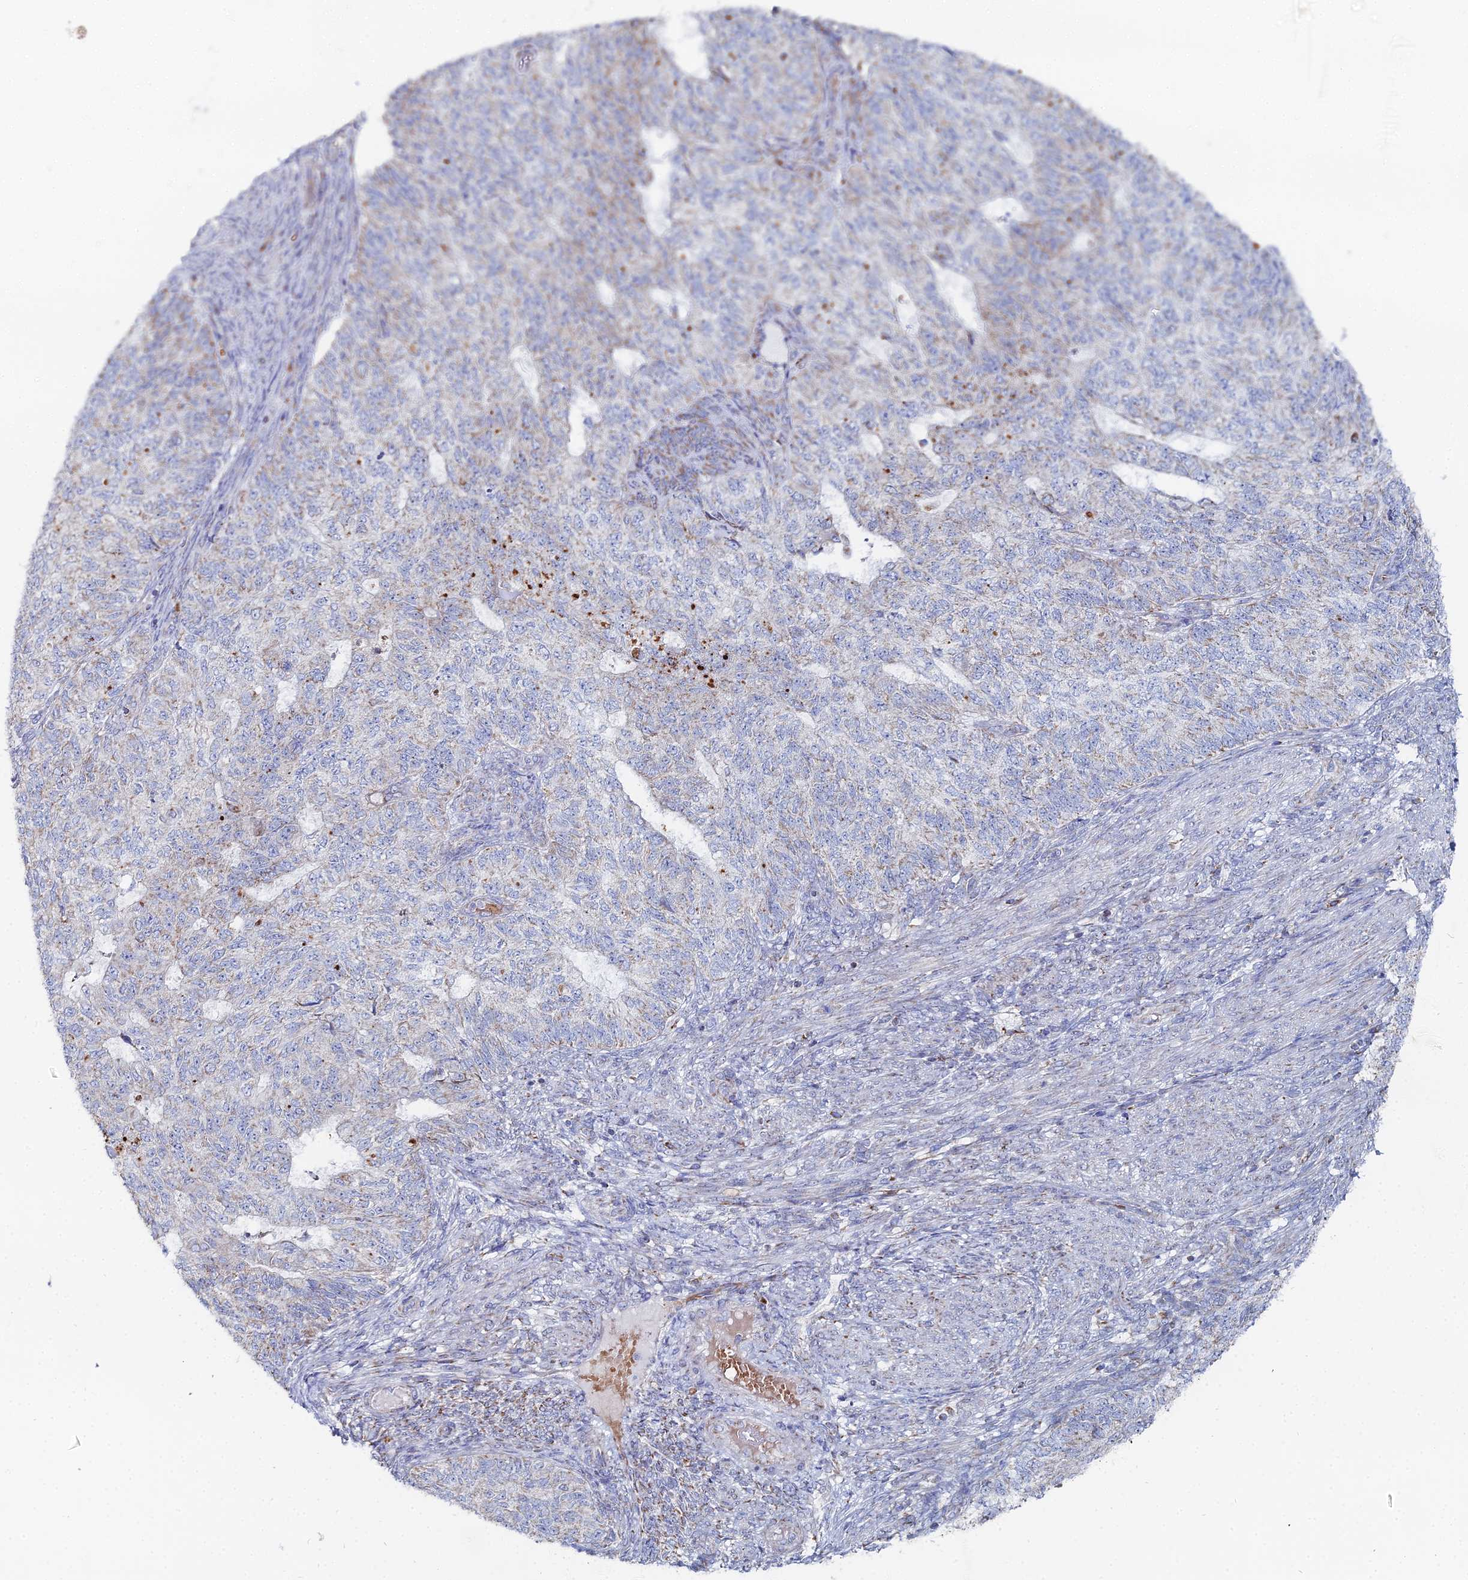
{"staining": {"intensity": "moderate", "quantity": "<25%", "location": "cytoplasmic/membranous"}, "tissue": "endometrial cancer", "cell_type": "Tumor cells", "image_type": "cancer", "snomed": [{"axis": "morphology", "description": "Adenocarcinoma, NOS"}, {"axis": "topography", "description": "Endometrium"}], "caption": "Protein expression analysis of human endometrial cancer reveals moderate cytoplasmic/membranous expression in about <25% of tumor cells.", "gene": "MPC1", "patient": {"sex": "female", "age": 32}}